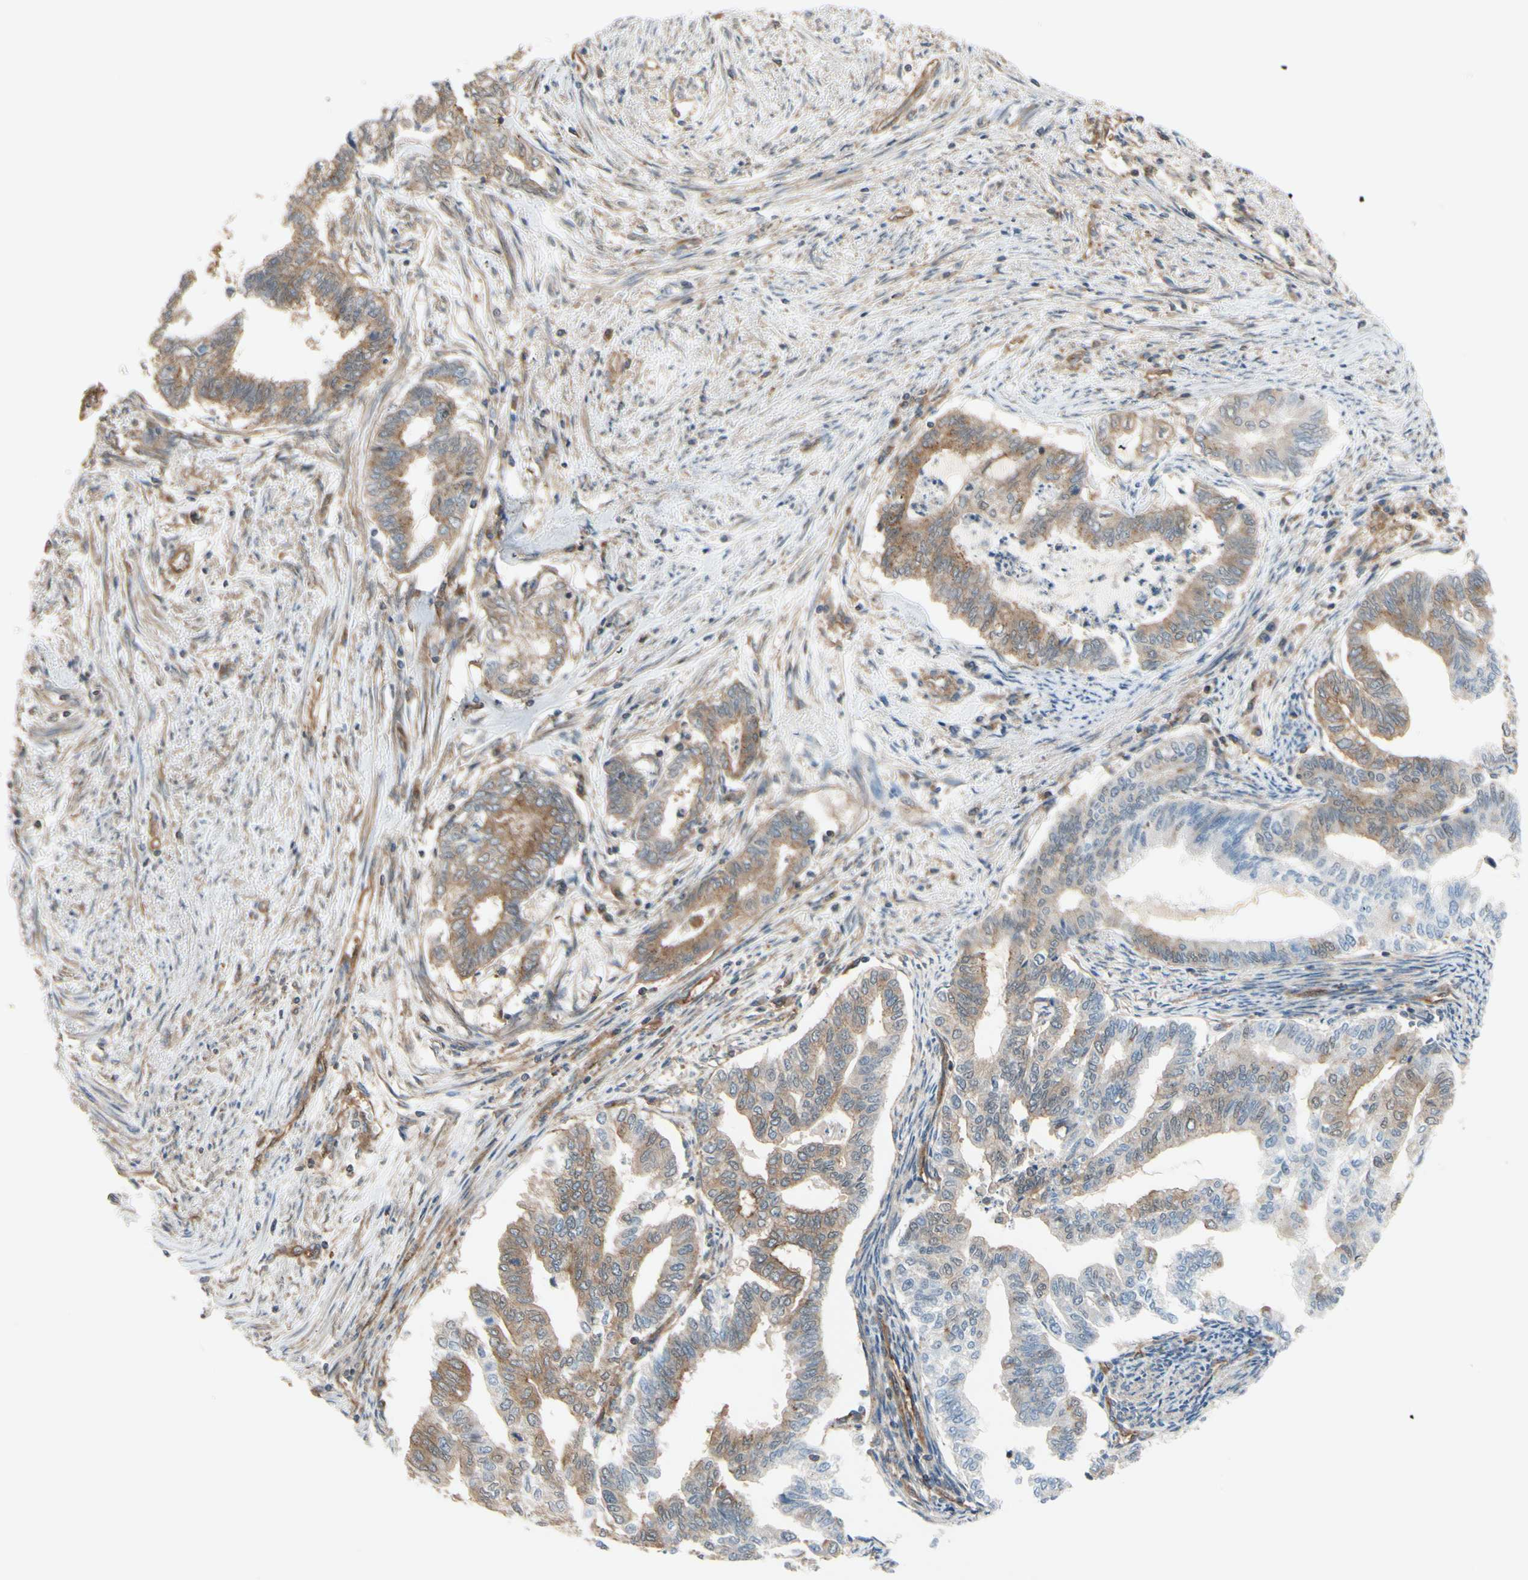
{"staining": {"intensity": "moderate", "quantity": "25%-75%", "location": "cytoplasmic/membranous"}, "tissue": "endometrial cancer", "cell_type": "Tumor cells", "image_type": "cancer", "snomed": [{"axis": "morphology", "description": "Adenocarcinoma, NOS"}, {"axis": "topography", "description": "Endometrium"}], "caption": "Protein expression analysis of human endometrial adenocarcinoma reveals moderate cytoplasmic/membranous positivity in approximately 25%-75% of tumor cells.", "gene": "EPS15", "patient": {"sex": "female", "age": 79}}